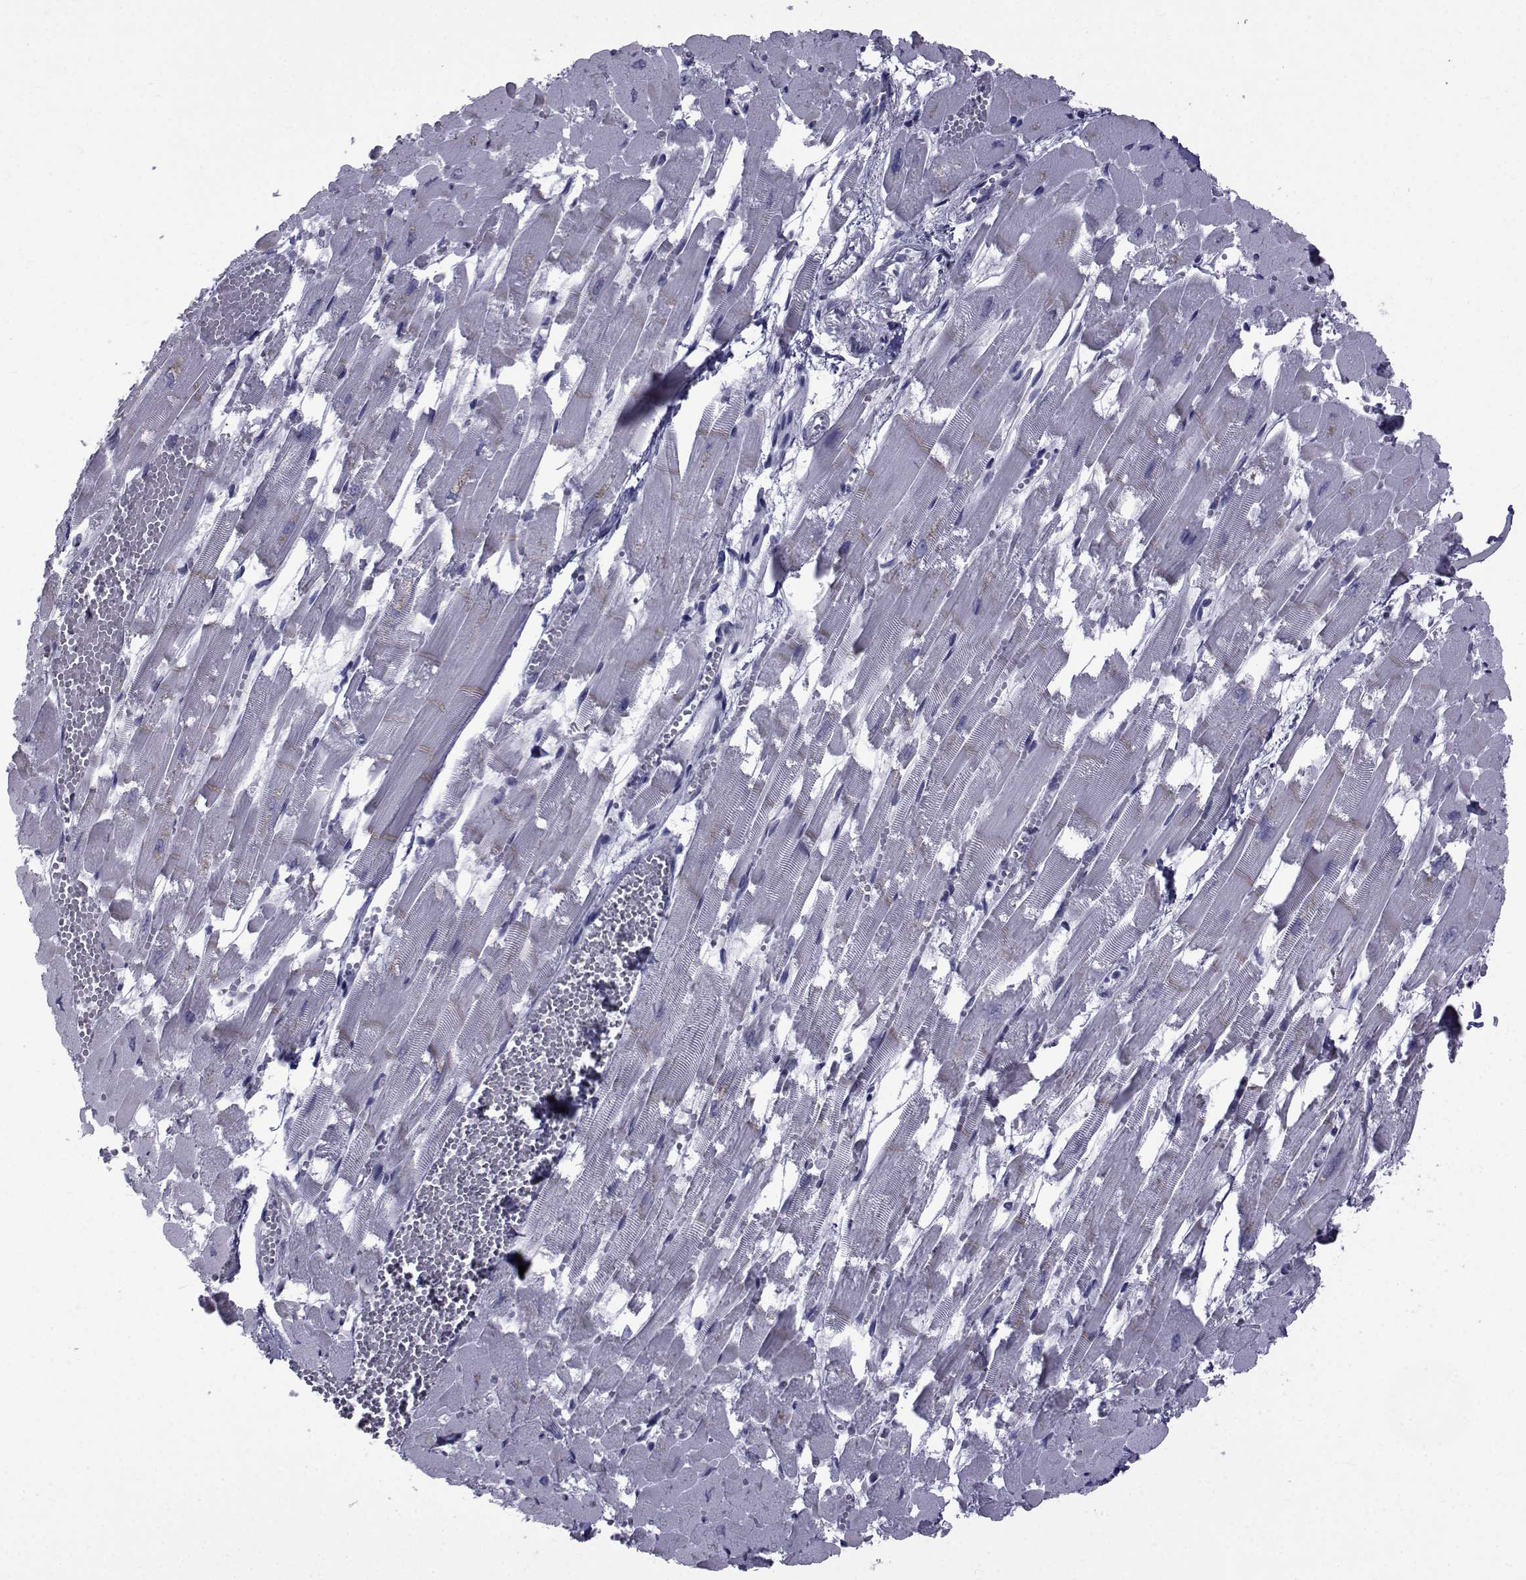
{"staining": {"intensity": "negative", "quantity": "none", "location": "none"}, "tissue": "heart muscle", "cell_type": "Cardiomyocytes", "image_type": "normal", "snomed": [{"axis": "morphology", "description": "Normal tissue, NOS"}, {"axis": "topography", "description": "Heart"}], "caption": "This is an immunohistochemistry (IHC) micrograph of benign heart muscle. There is no expression in cardiomyocytes.", "gene": "PDE6G", "patient": {"sex": "female", "age": 52}}